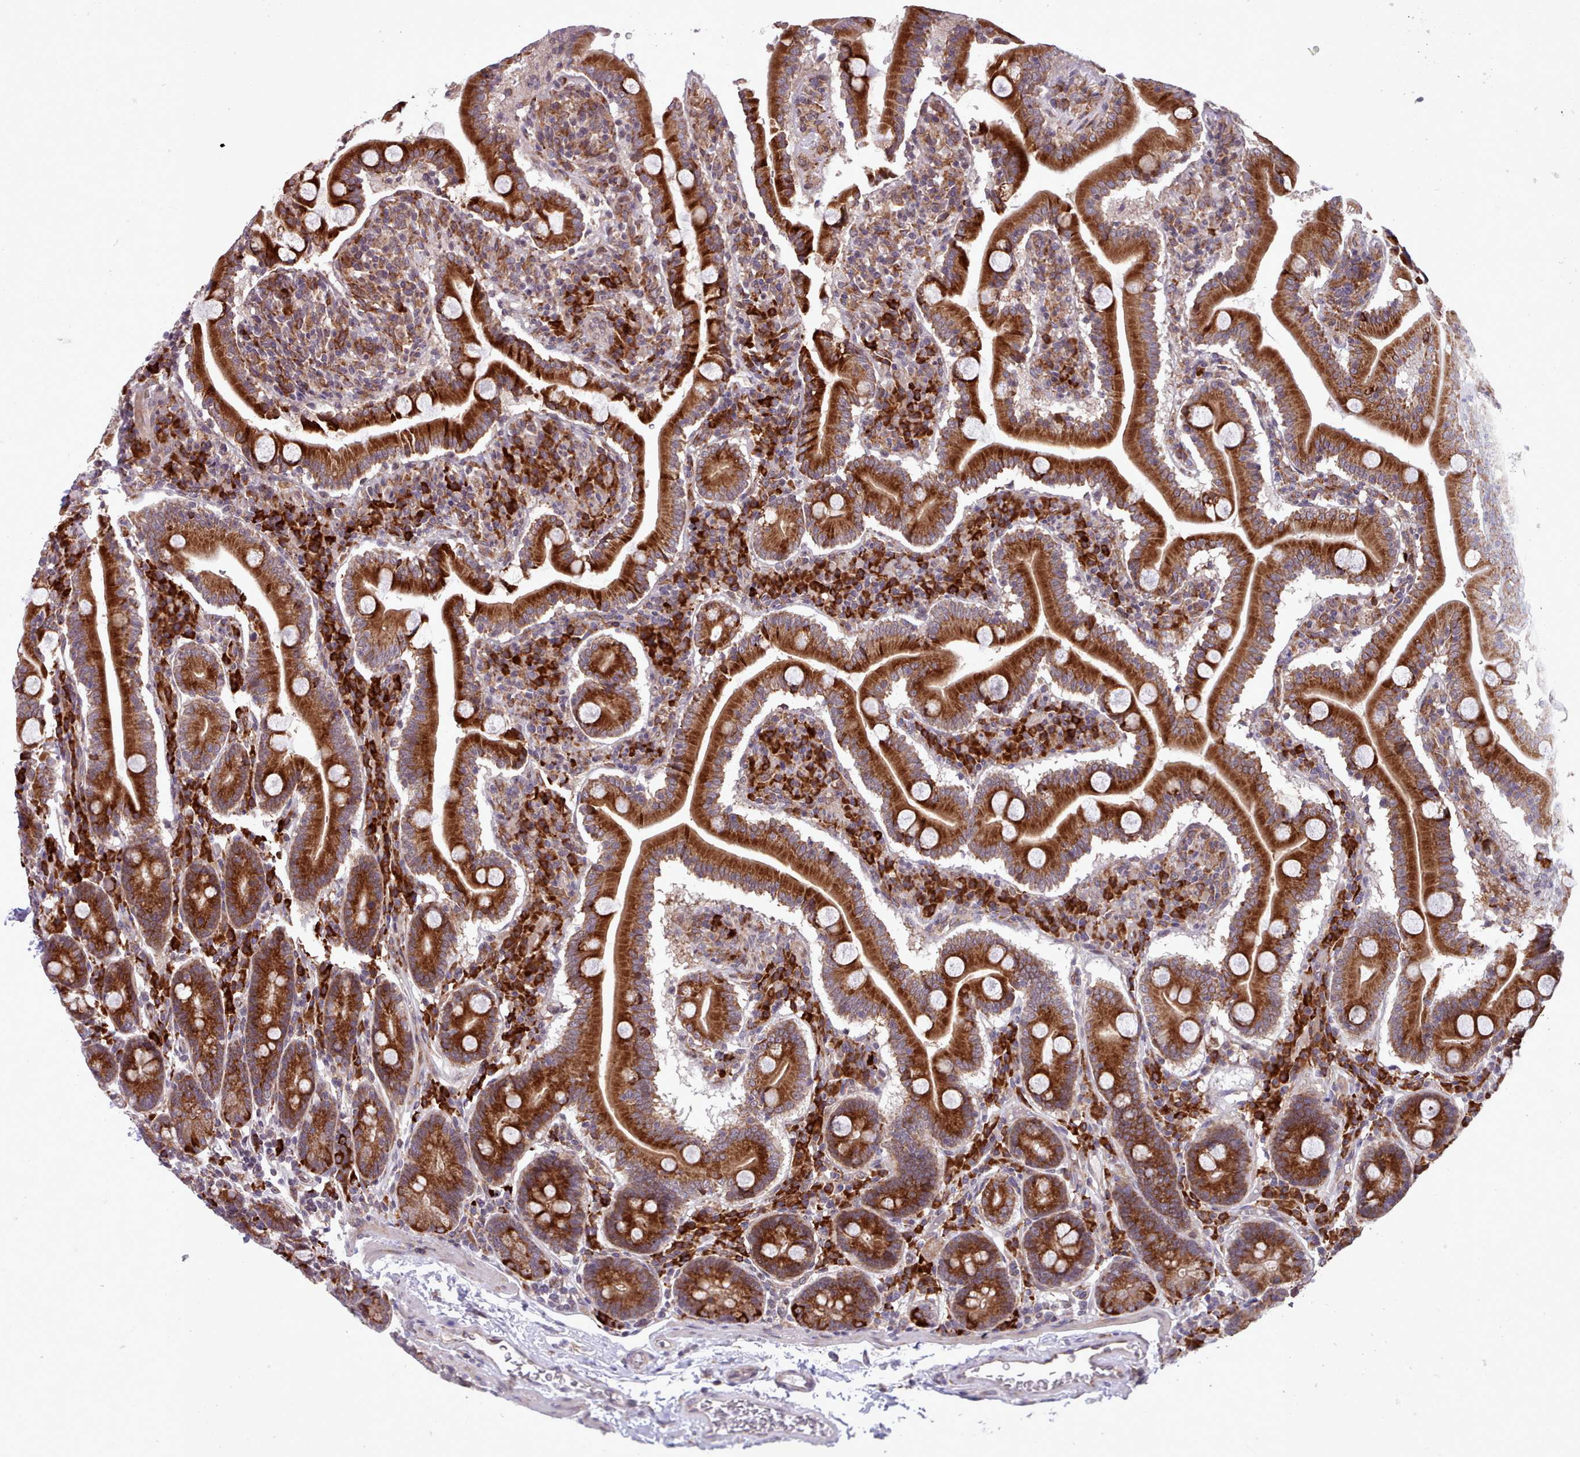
{"staining": {"intensity": "strong", "quantity": ">75%", "location": "cytoplasmic/membranous"}, "tissue": "duodenum", "cell_type": "Glandular cells", "image_type": "normal", "snomed": [{"axis": "morphology", "description": "Normal tissue, NOS"}, {"axis": "topography", "description": "Duodenum"}], "caption": "The image demonstrates immunohistochemical staining of normal duodenum. There is strong cytoplasmic/membranous positivity is appreciated in about >75% of glandular cells.", "gene": "TTLL3", "patient": {"sex": "male", "age": 35}}